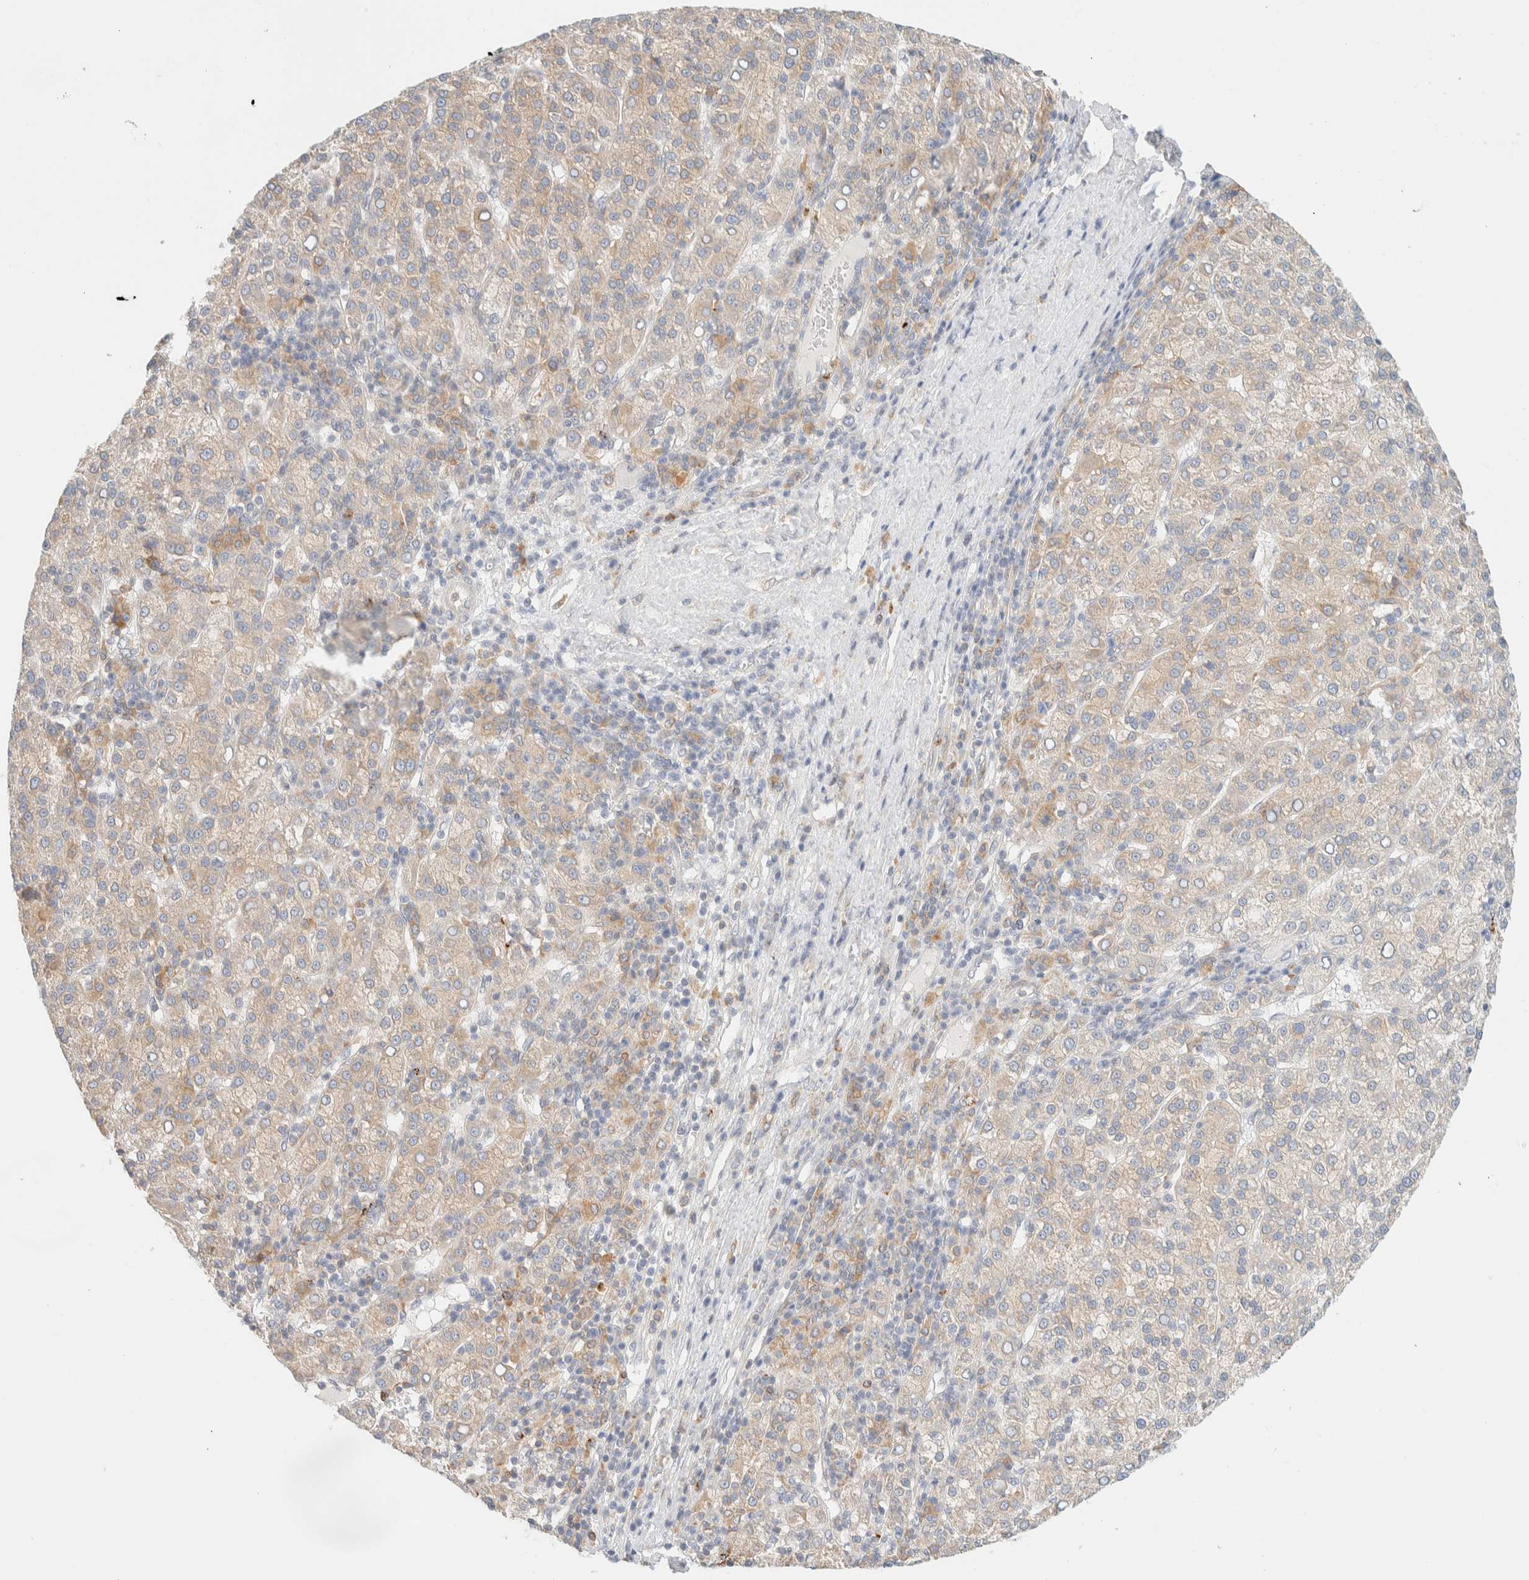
{"staining": {"intensity": "weak", "quantity": ">75%", "location": "cytoplasmic/membranous"}, "tissue": "liver cancer", "cell_type": "Tumor cells", "image_type": "cancer", "snomed": [{"axis": "morphology", "description": "Carcinoma, Hepatocellular, NOS"}, {"axis": "topography", "description": "Liver"}], "caption": "An image of hepatocellular carcinoma (liver) stained for a protein shows weak cytoplasmic/membranous brown staining in tumor cells.", "gene": "NT5C", "patient": {"sex": "female", "age": 58}}